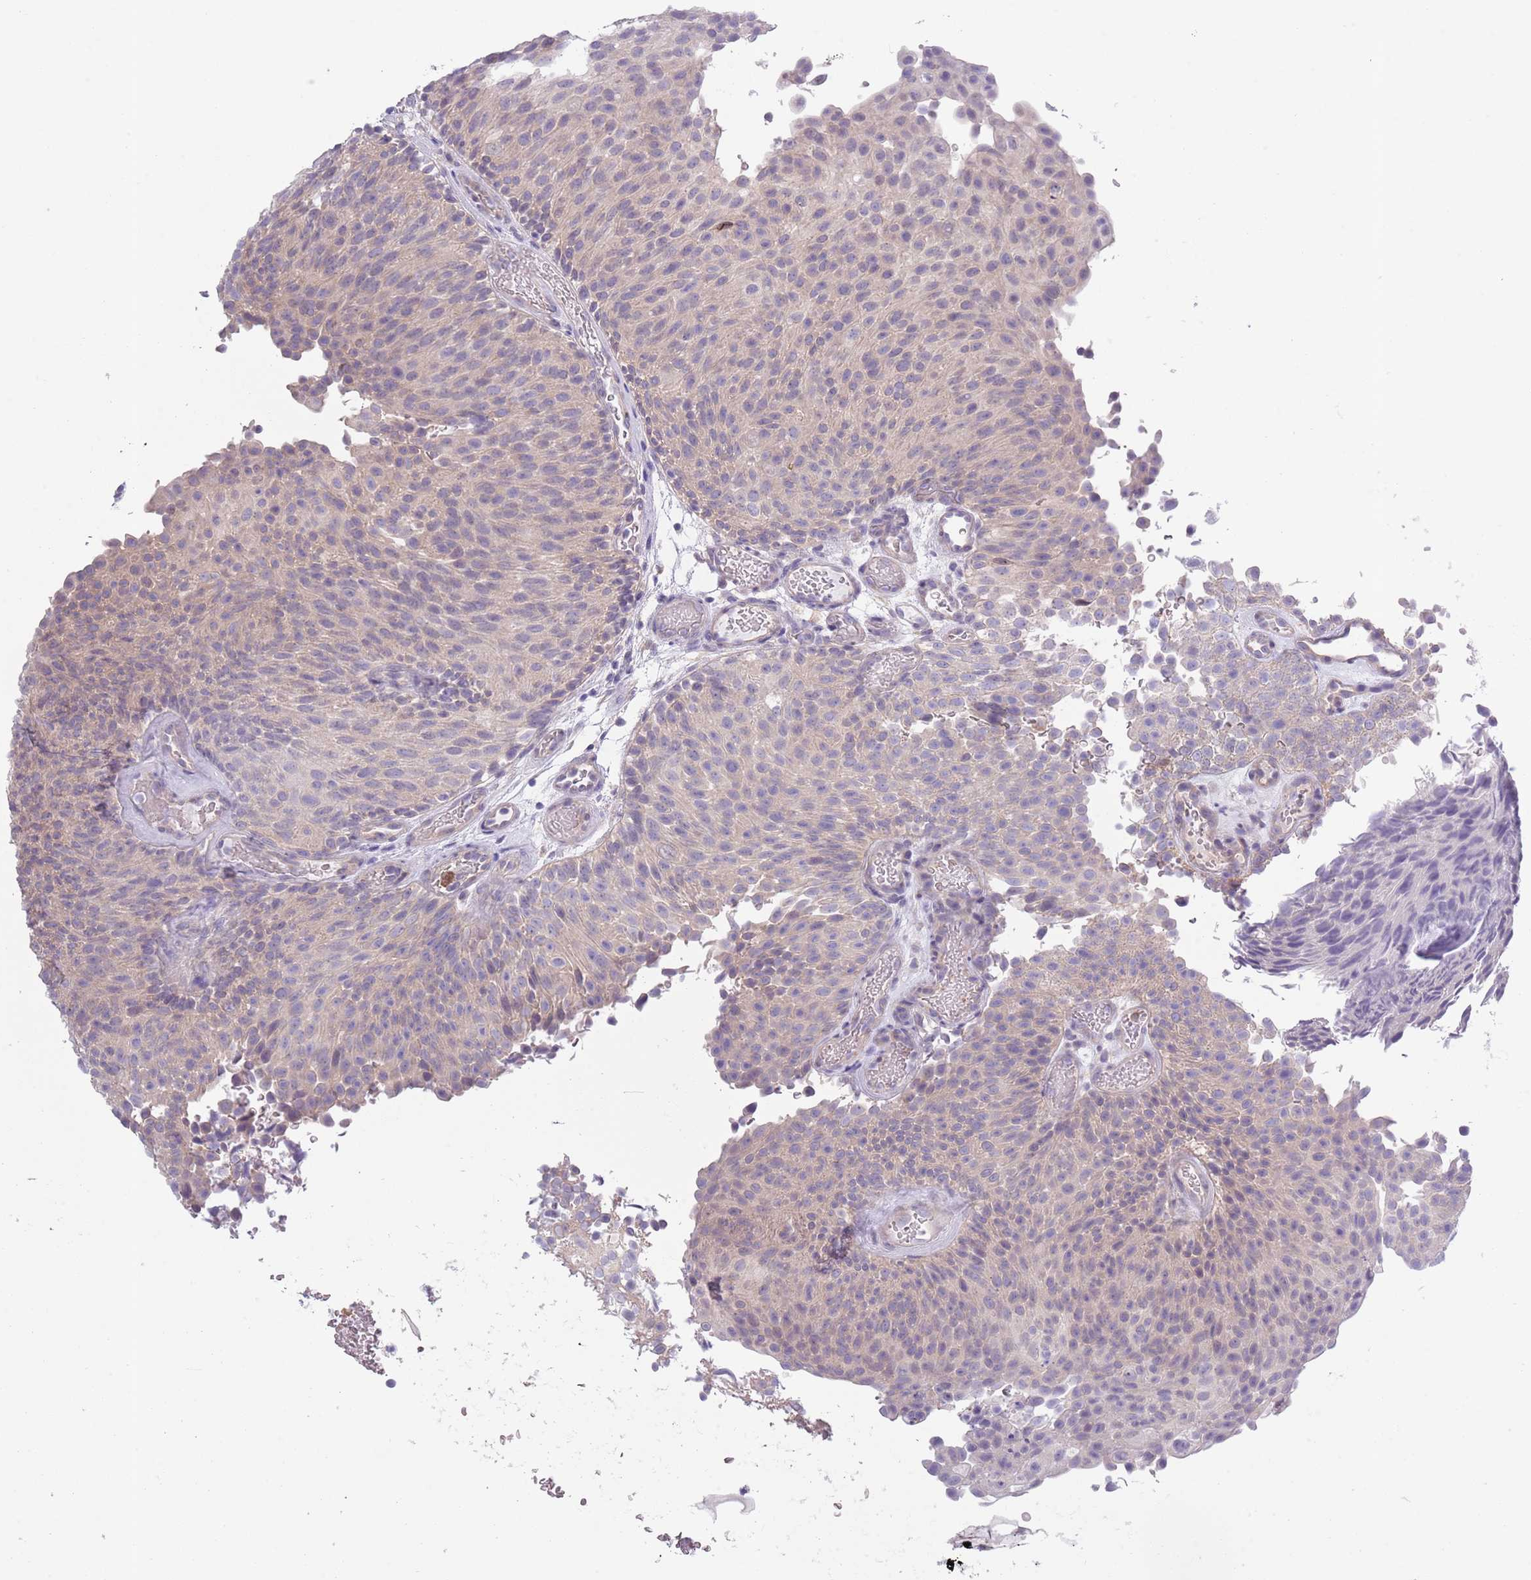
{"staining": {"intensity": "weak", "quantity": "25%-75%", "location": "cytoplasmic/membranous,nuclear"}, "tissue": "urothelial cancer", "cell_type": "Tumor cells", "image_type": "cancer", "snomed": [{"axis": "morphology", "description": "Urothelial carcinoma, Low grade"}, {"axis": "topography", "description": "Urinary bladder"}], "caption": "The image exhibits a brown stain indicating the presence of a protein in the cytoplasmic/membranous and nuclear of tumor cells in urothelial carcinoma (low-grade). (IHC, brightfield microscopy, high magnification).", "gene": "ZFP2", "patient": {"sex": "male", "age": 78}}